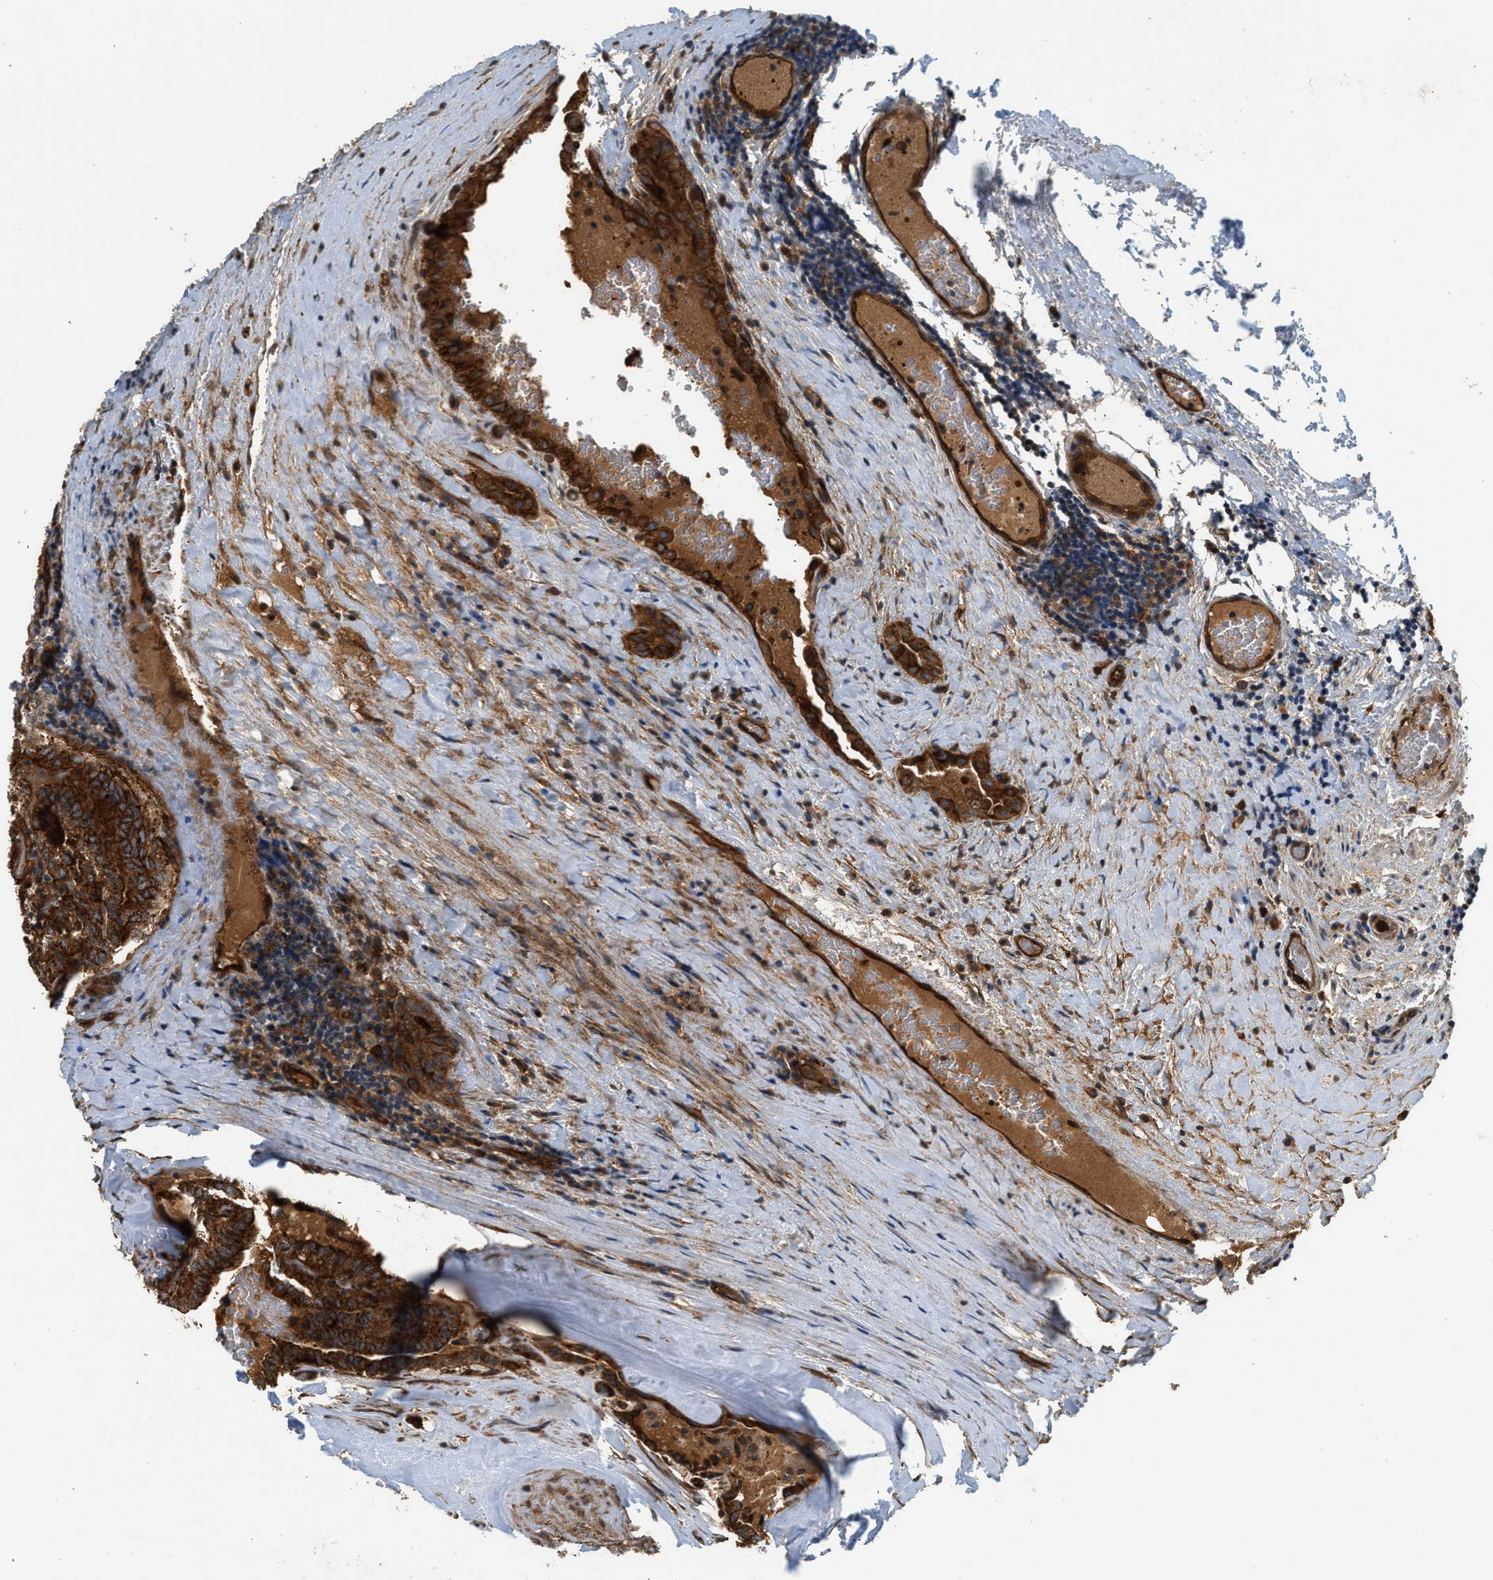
{"staining": {"intensity": "strong", "quantity": ">75%", "location": "cytoplasmic/membranous"}, "tissue": "thyroid cancer", "cell_type": "Tumor cells", "image_type": "cancer", "snomed": [{"axis": "morphology", "description": "Papillary adenocarcinoma, NOS"}, {"axis": "topography", "description": "Thyroid gland"}], "caption": "Immunohistochemical staining of thyroid papillary adenocarcinoma displays high levels of strong cytoplasmic/membranous expression in approximately >75% of tumor cells.", "gene": "HIP1", "patient": {"sex": "male", "age": 77}}